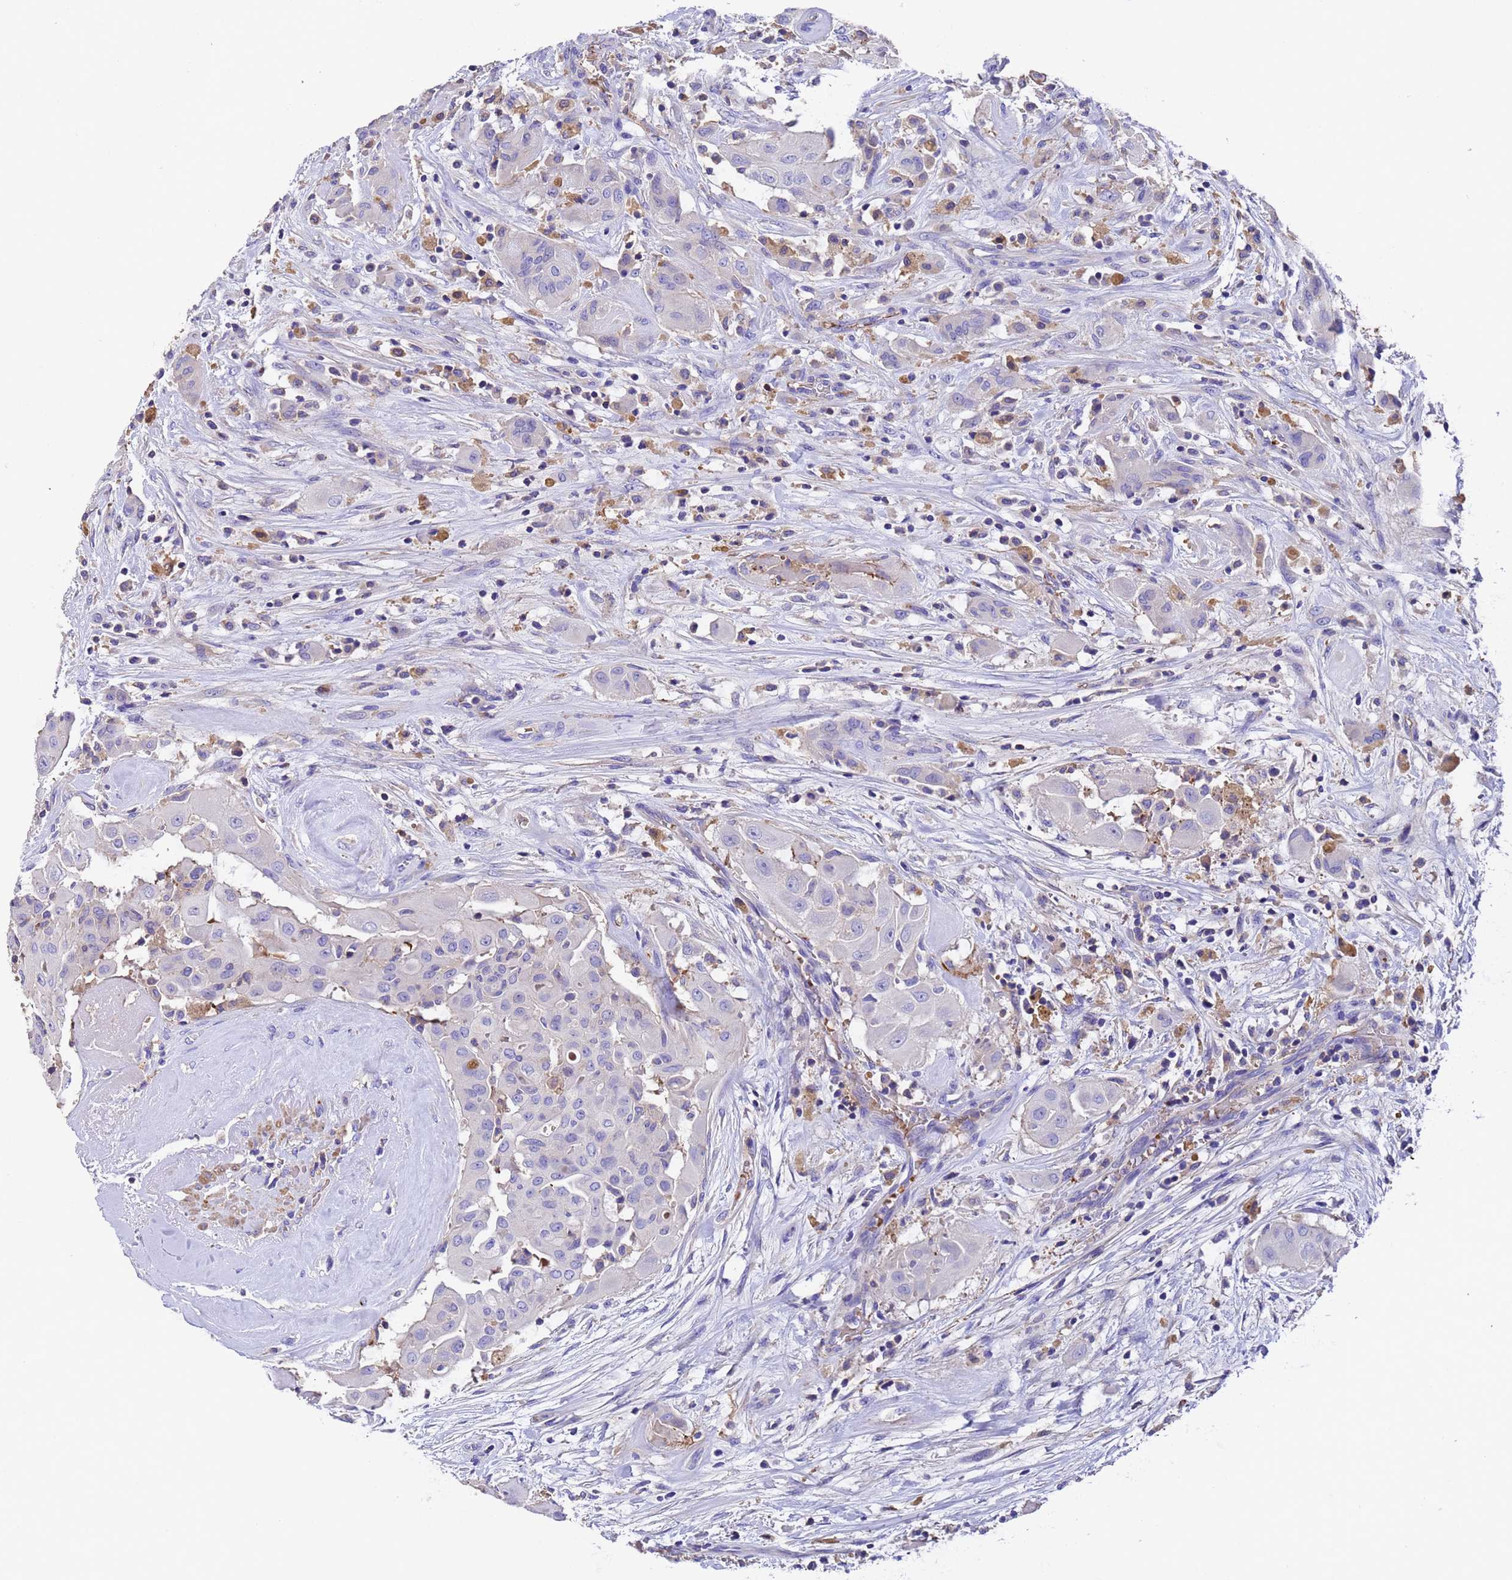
{"staining": {"intensity": "negative", "quantity": "none", "location": "none"}, "tissue": "thyroid cancer", "cell_type": "Tumor cells", "image_type": "cancer", "snomed": [{"axis": "morphology", "description": "Papillary adenocarcinoma, NOS"}, {"axis": "topography", "description": "Thyroid gland"}], "caption": "Immunohistochemical staining of thyroid cancer shows no significant expression in tumor cells.", "gene": "ELP6", "patient": {"sex": "female", "age": 59}}